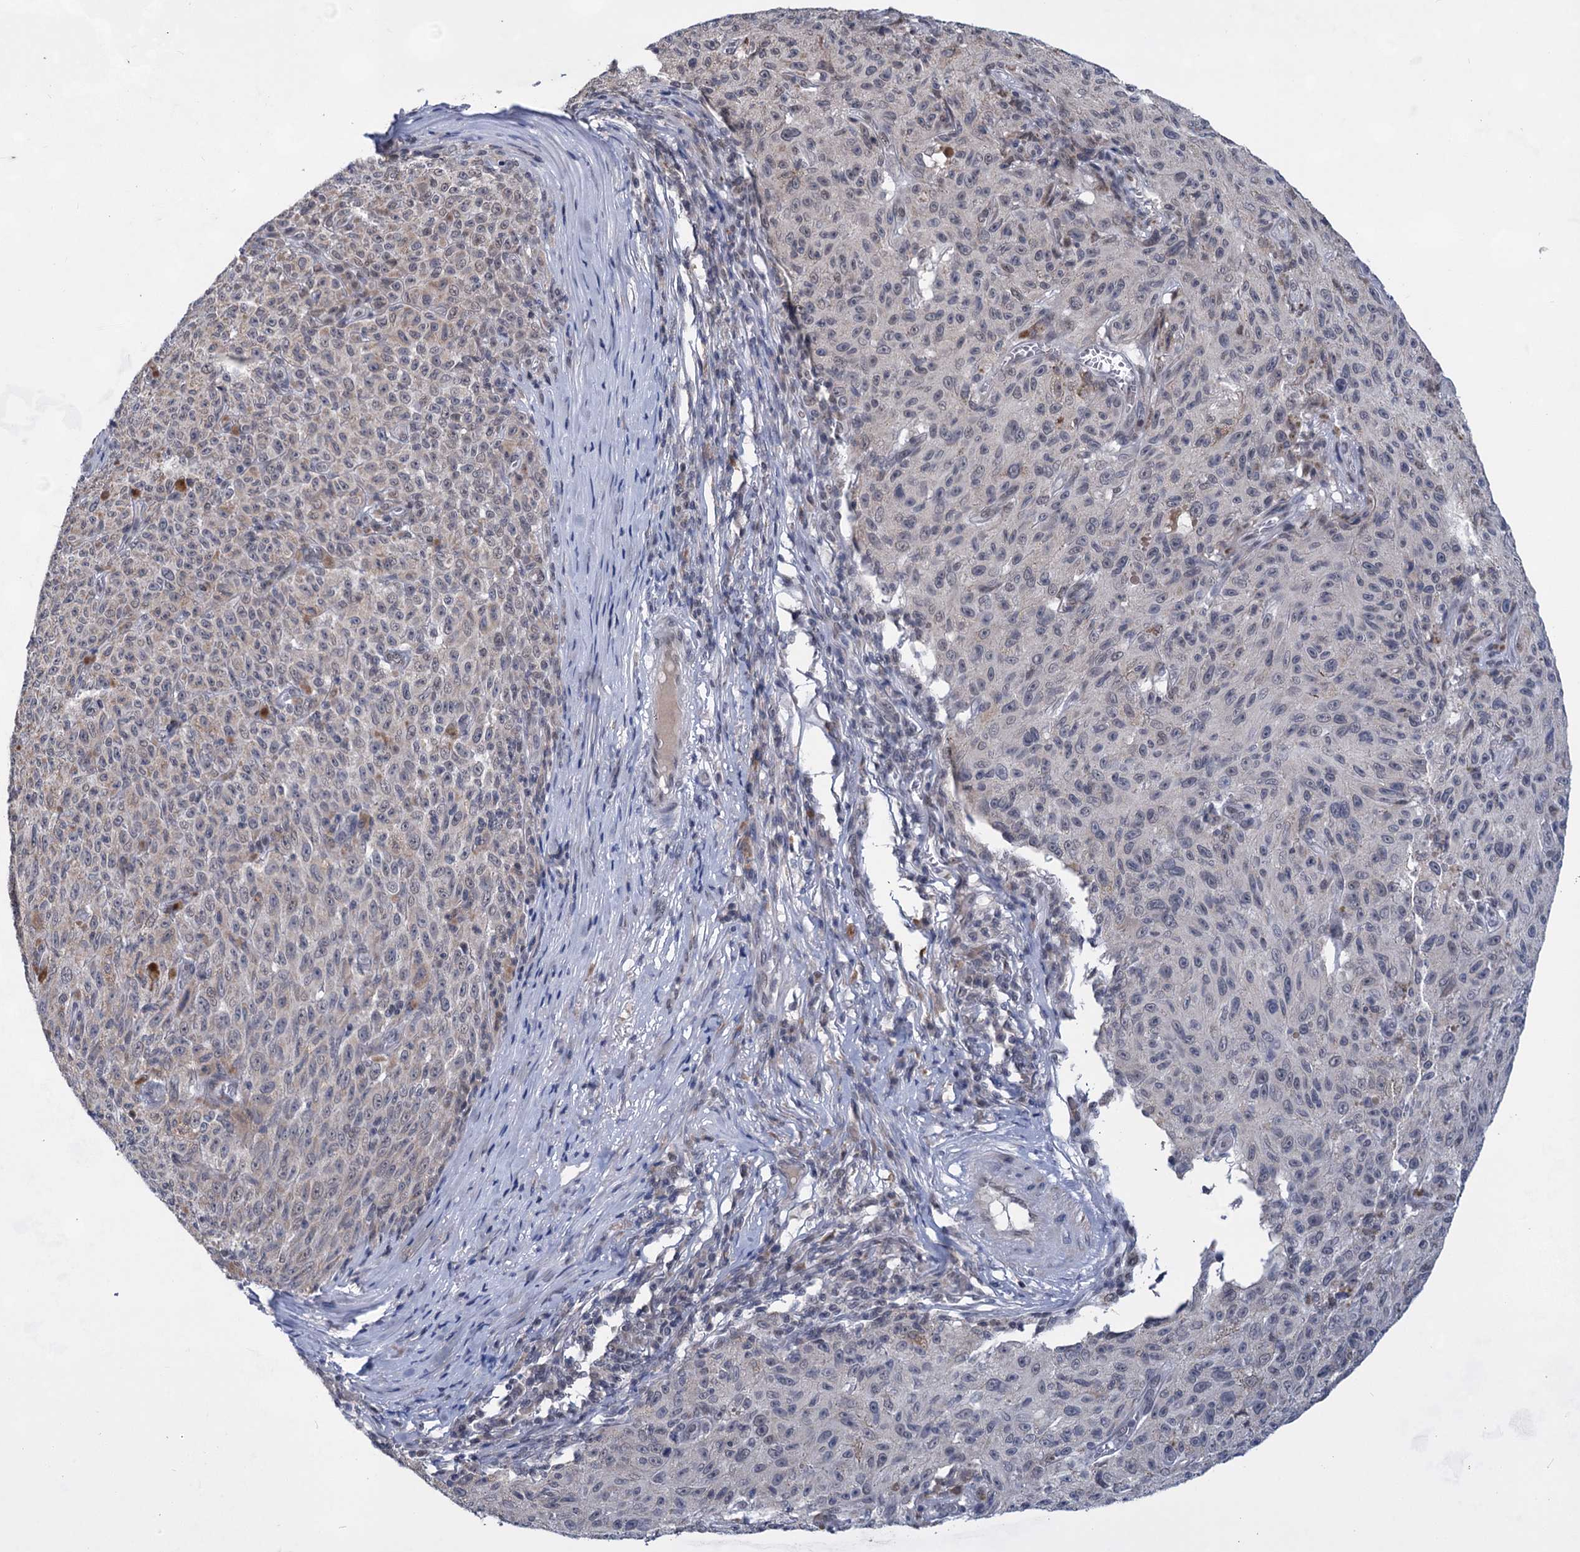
{"staining": {"intensity": "negative", "quantity": "none", "location": "none"}, "tissue": "melanoma", "cell_type": "Tumor cells", "image_type": "cancer", "snomed": [{"axis": "morphology", "description": "Malignant melanoma, NOS"}, {"axis": "topography", "description": "Skin"}], "caption": "Human melanoma stained for a protein using immunohistochemistry shows no expression in tumor cells.", "gene": "TTC17", "patient": {"sex": "female", "age": 82}}